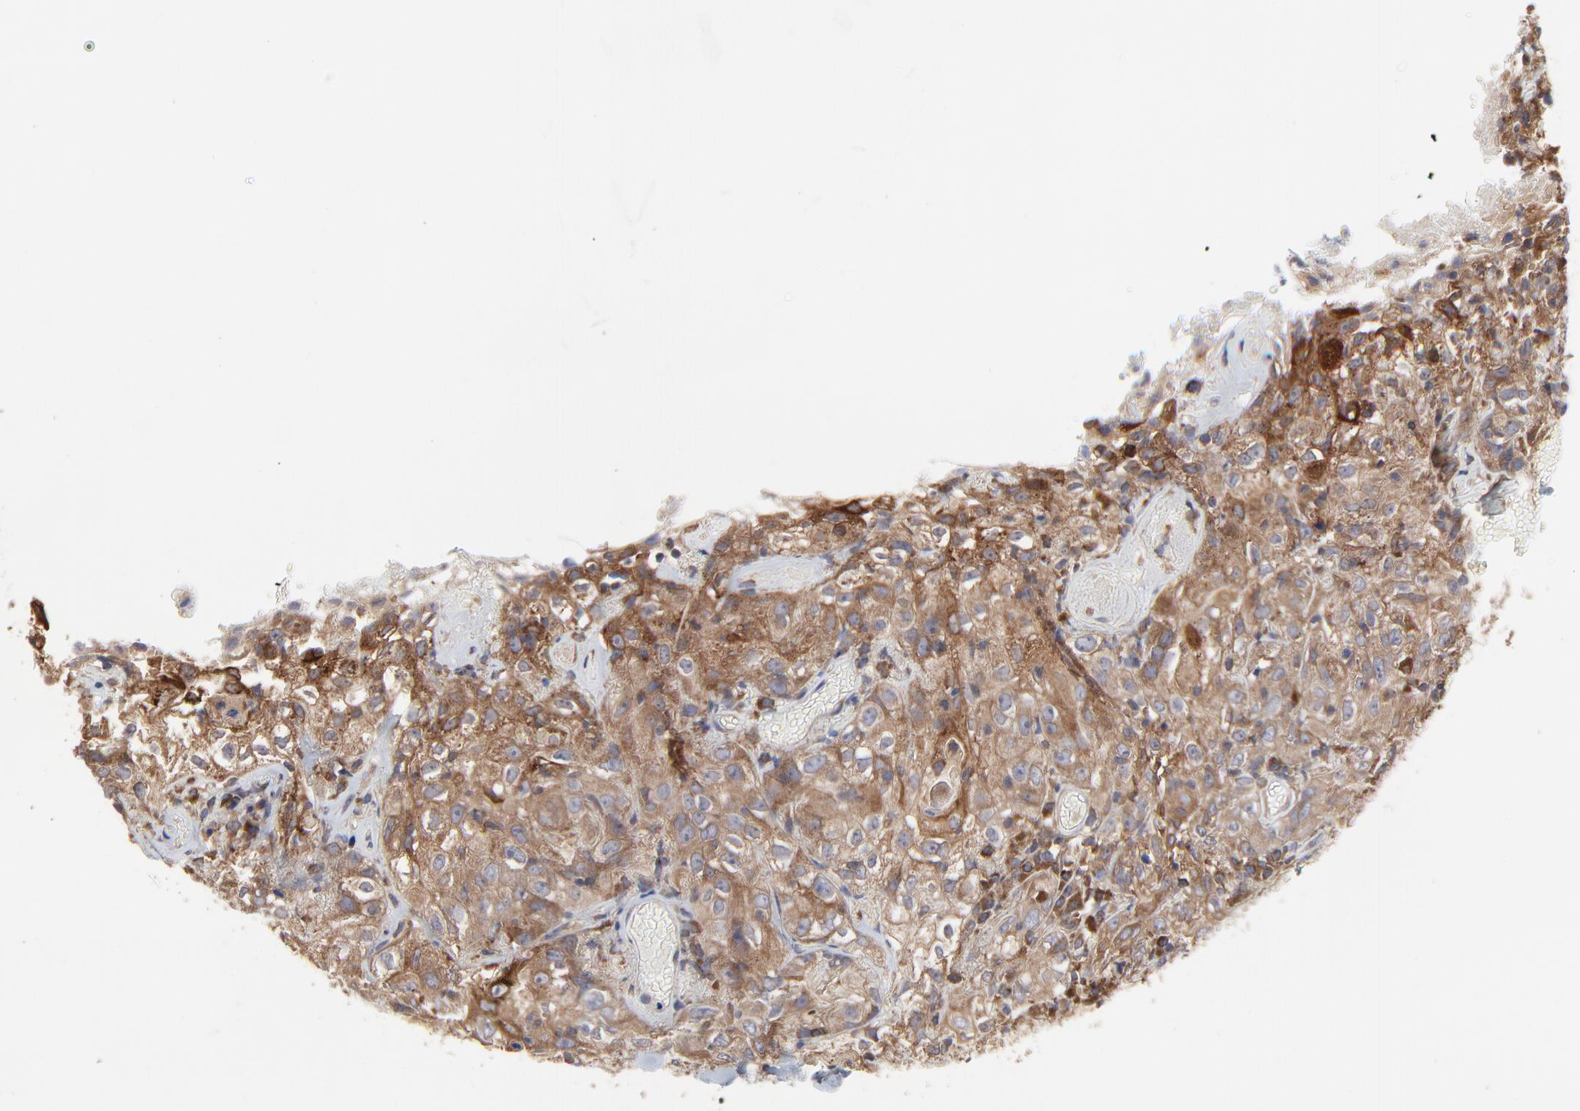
{"staining": {"intensity": "moderate", "quantity": ">75%", "location": "cytoplasmic/membranous"}, "tissue": "skin cancer", "cell_type": "Tumor cells", "image_type": "cancer", "snomed": [{"axis": "morphology", "description": "Squamous cell carcinoma, NOS"}, {"axis": "topography", "description": "Skin"}], "caption": "Brown immunohistochemical staining in human skin cancer exhibits moderate cytoplasmic/membranous expression in approximately >75% of tumor cells. The staining was performed using DAB, with brown indicating positive protein expression. Nuclei are stained blue with hematoxylin.", "gene": "RAB9A", "patient": {"sex": "male", "age": 65}}